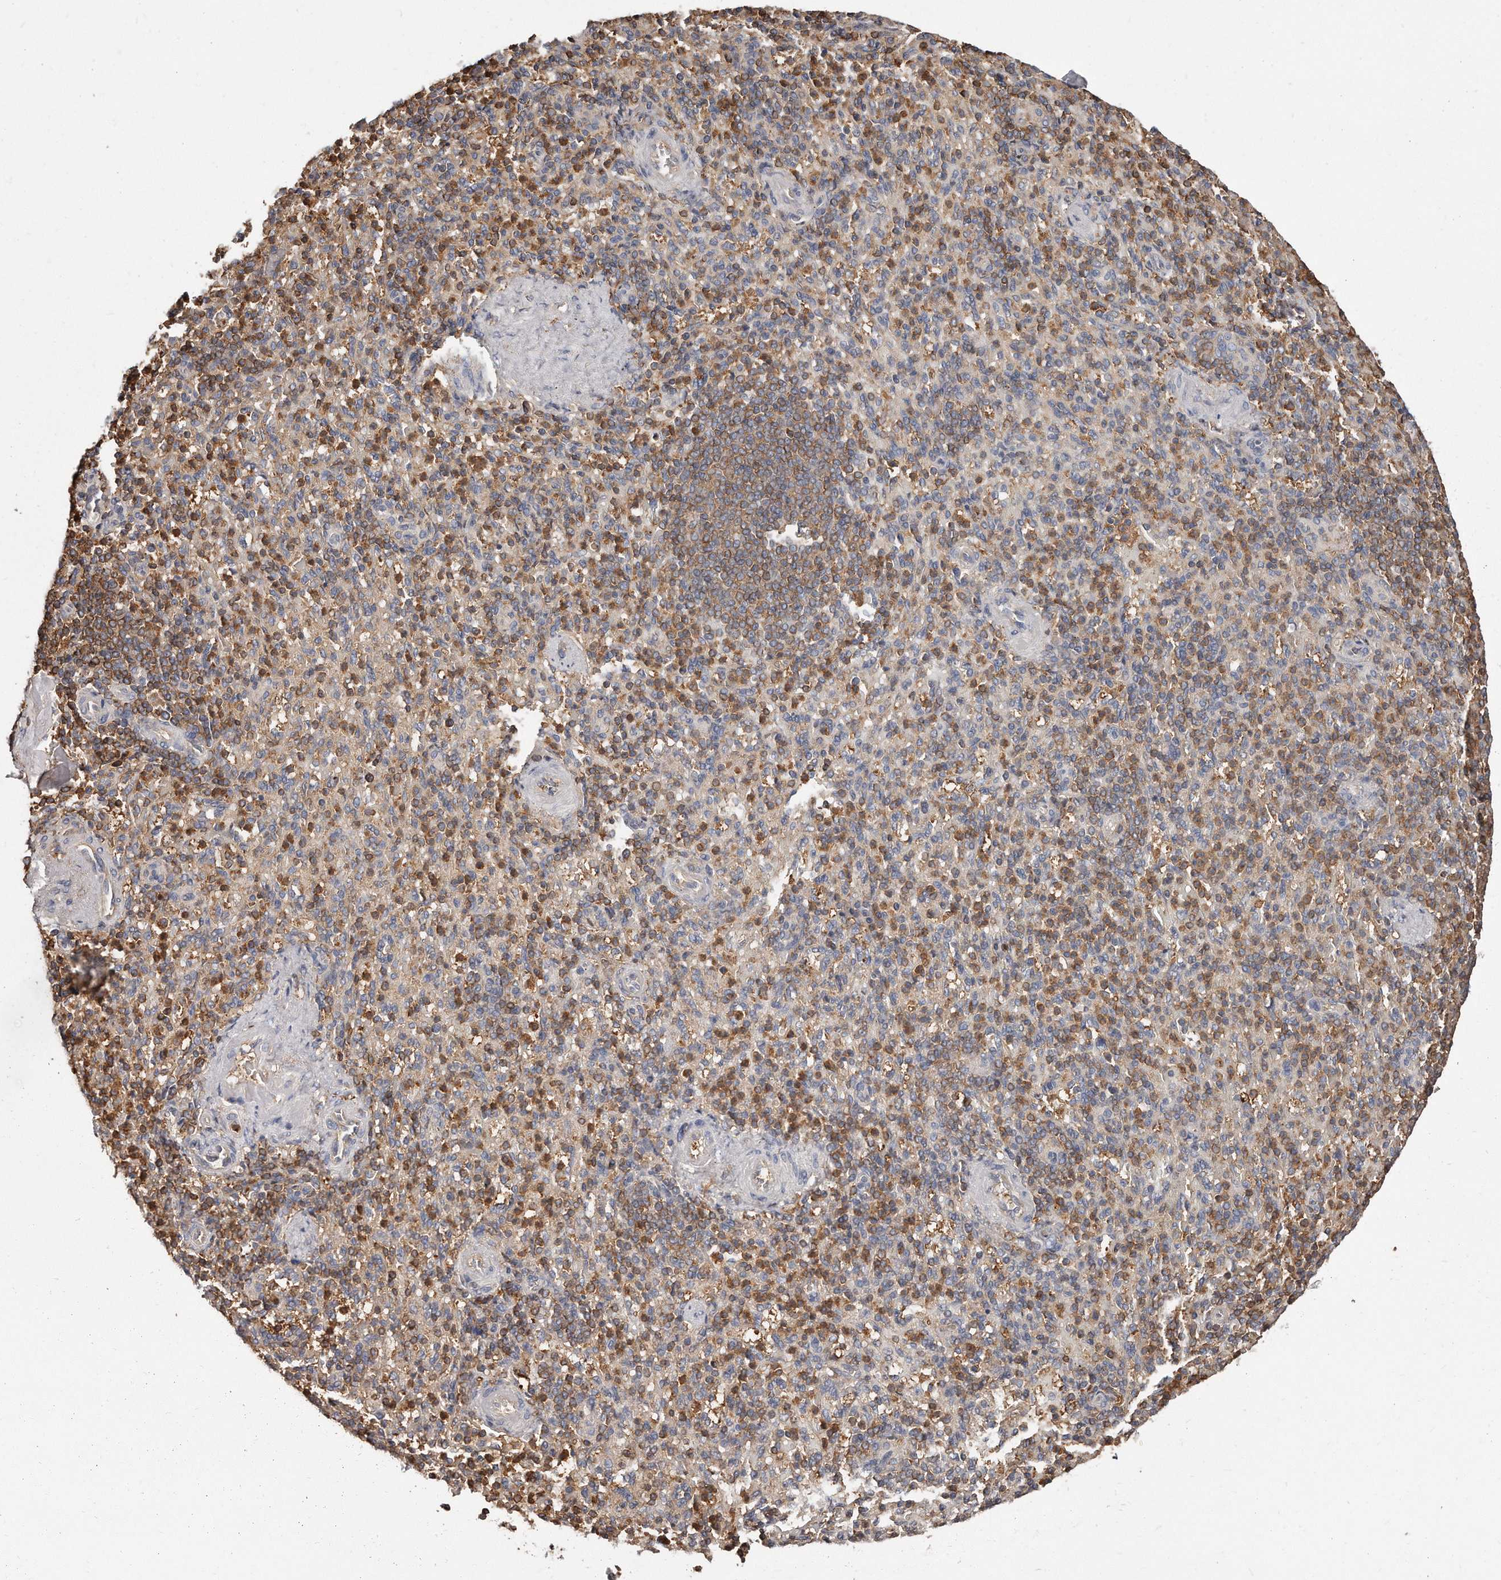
{"staining": {"intensity": "strong", "quantity": "25%-75%", "location": "cytoplasmic/membranous"}, "tissue": "spleen", "cell_type": "Cells in red pulp", "image_type": "normal", "snomed": [{"axis": "morphology", "description": "Normal tissue, NOS"}, {"axis": "topography", "description": "Spleen"}], "caption": "Spleen was stained to show a protein in brown. There is high levels of strong cytoplasmic/membranous staining in approximately 25%-75% of cells in red pulp. (DAB (3,3'-diaminobenzidine) IHC with brightfield microscopy, high magnification).", "gene": "CAP1", "patient": {"sex": "female", "age": 74}}